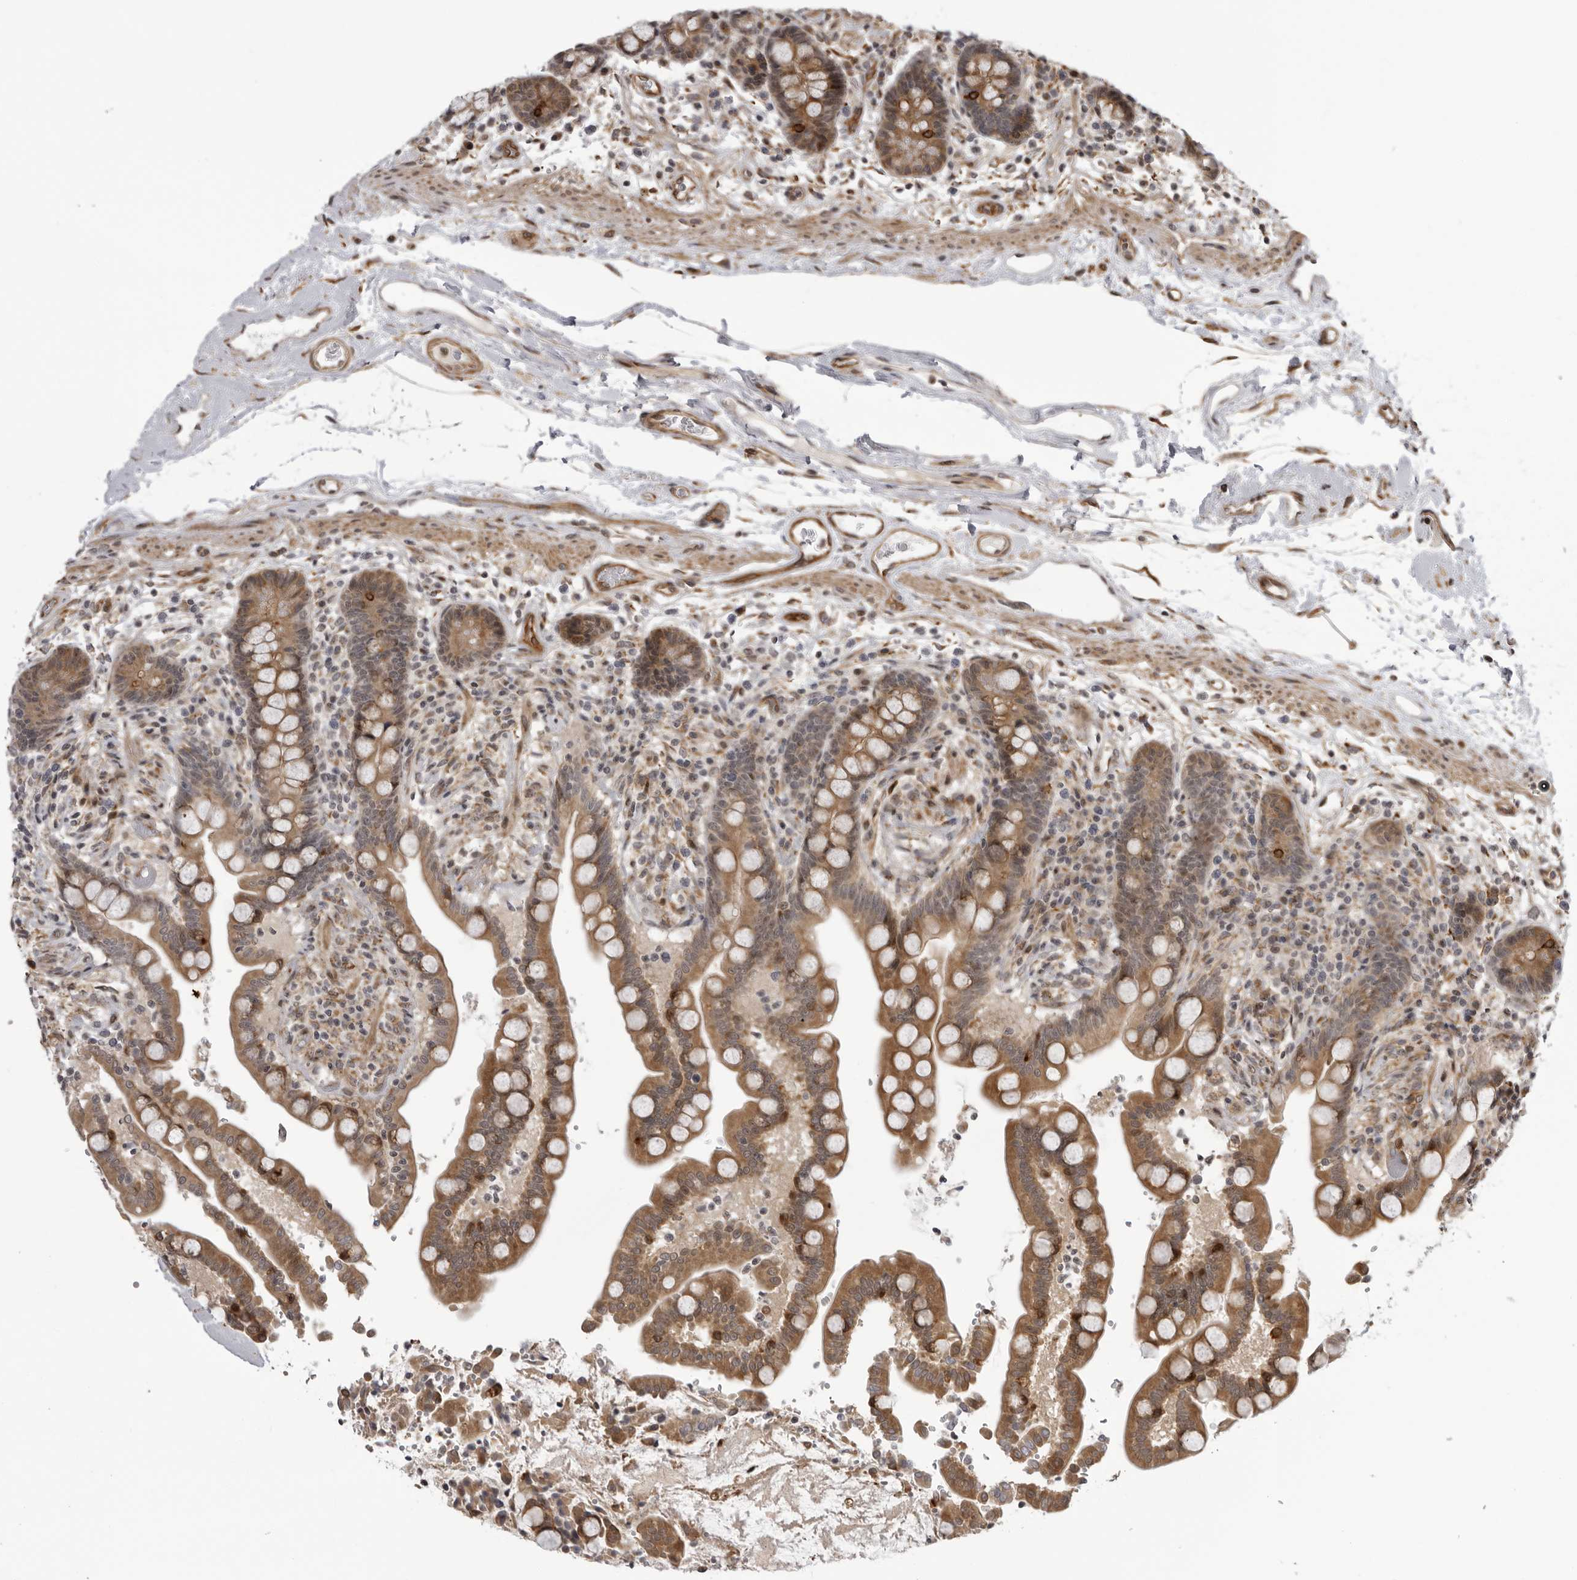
{"staining": {"intensity": "moderate", "quantity": ">75%", "location": "cytoplasmic/membranous"}, "tissue": "colon", "cell_type": "Endothelial cells", "image_type": "normal", "snomed": [{"axis": "morphology", "description": "Normal tissue, NOS"}, {"axis": "topography", "description": "Colon"}], "caption": "Protein expression analysis of benign colon displays moderate cytoplasmic/membranous expression in about >75% of endothelial cells. (DAB (3,3'-diaminobenzidine) IHC, brown staining for protein, blue staining for nuclei).", "gene": "DNAH14", "patient": {"sex": "male", "age": 73}}